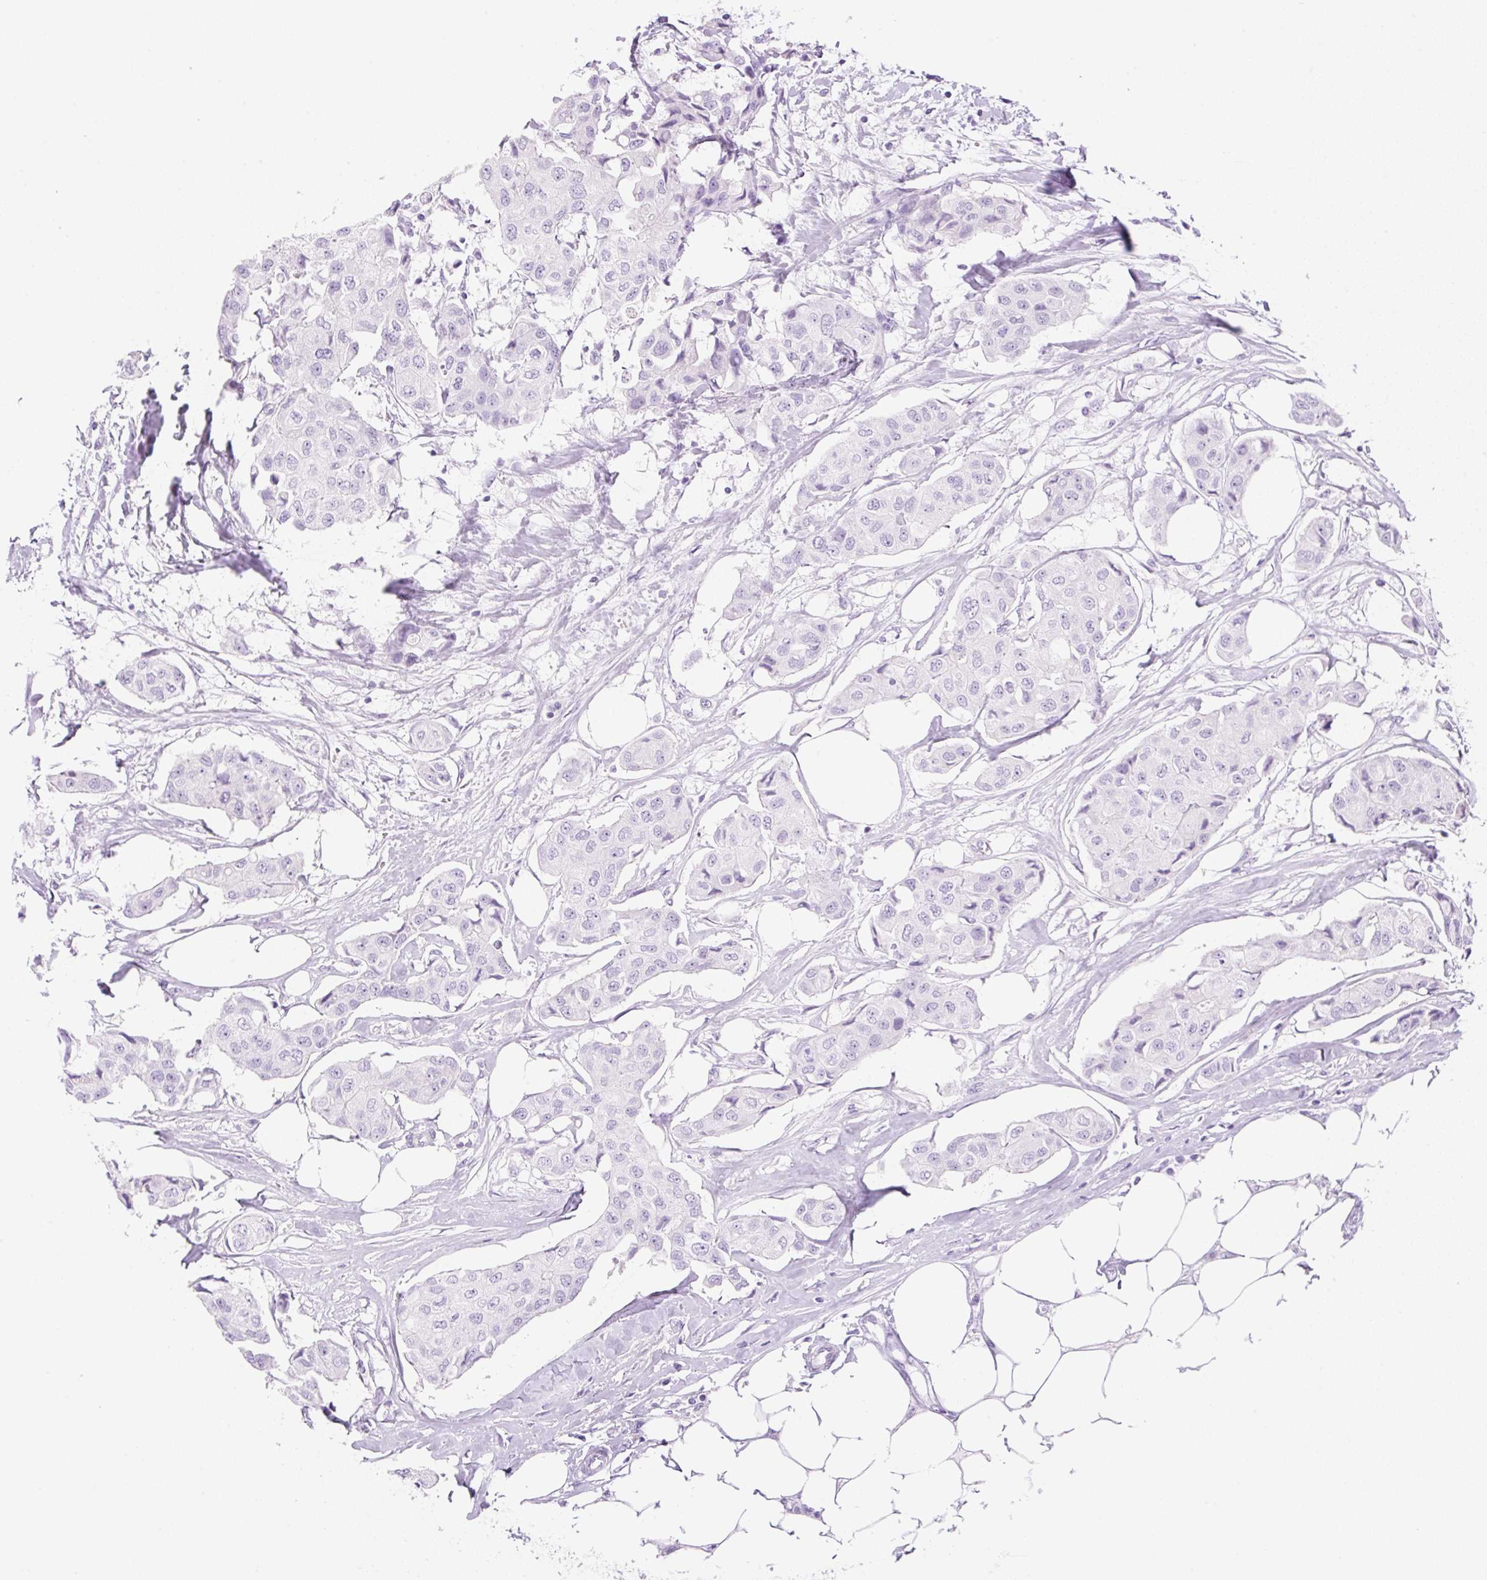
{"staining": {"intensity": "negative", "quantity": "none", "location": "none"}, "tissue": "breast cancer", "cell_type": "Tumor cells", "image_type": "cancer", "snomed": [{"axis": "morphology", "description": "Duct carcinoma"}, {"axis": "topography", "description": "Breast"}, {"axis": "topography", "description": "Lymph node"}], "caption": "Tumor cells show no significant protein staining in breast infiltrating ductal carcinoma. The staining is performed using DAB brown chromogen with nuclei counter-stained in using hematoxylin.", "gene": "PALM3", "patient": {"sex": "female", "age": 80}}